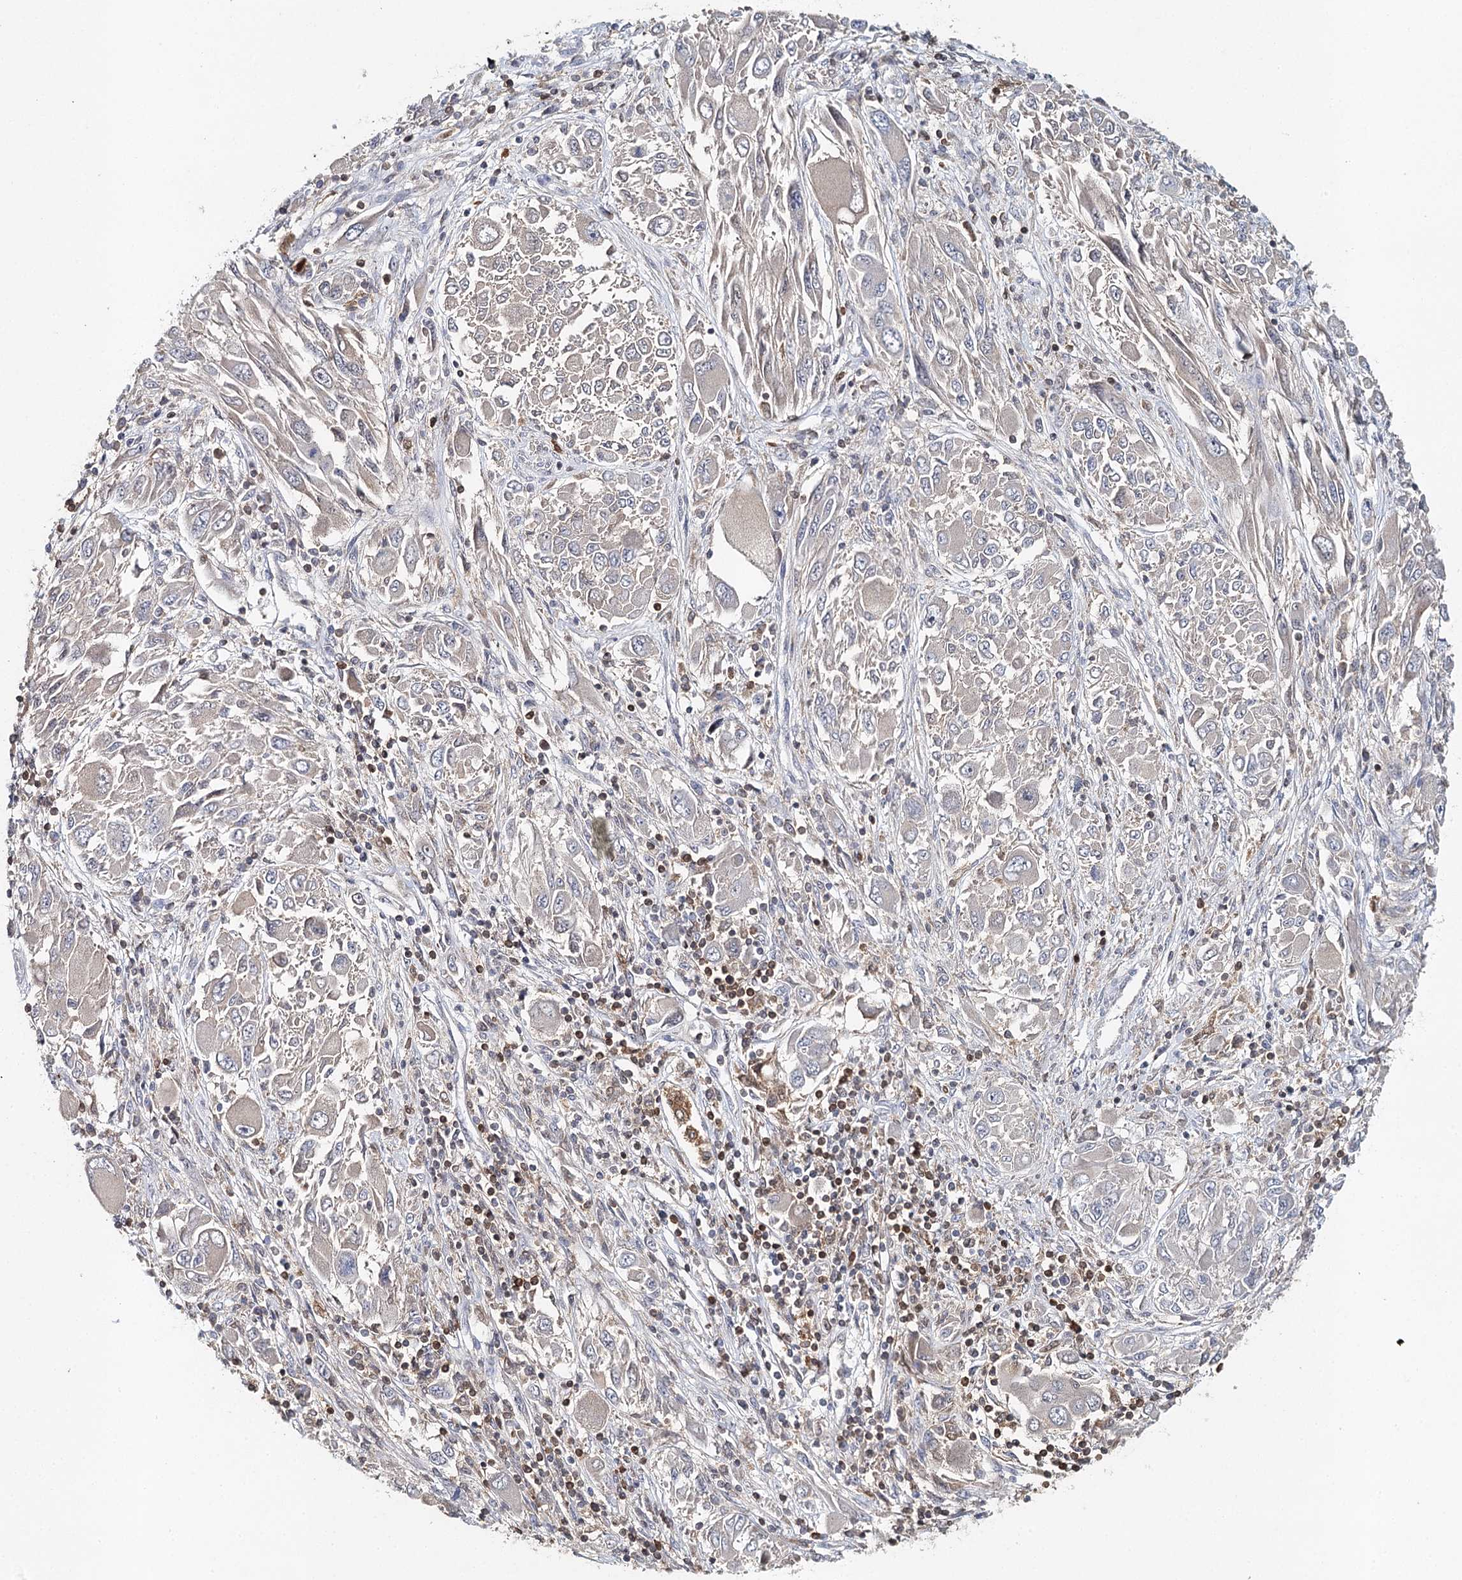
{"staining": {"intensity": "negative", "quantity": "none", "location": "none"}, "tissue": "melanoma", "cell_type": "Tumor cells", "image_type": "cancer", "snomed": [{"axis": "morphology", "description": "Malignant melanoma, NOS"}, {"axis": "topography", "description": "Skin"}], "caption": "IHC histopathology image of neoplastic tissue: melanoma stained with DAB (3,3'-diaminobenzidine) reveals no significant protein staining in tumor cells.", "gene": "SLC41A2", "patient": {"sex": "female", "age": 91}}